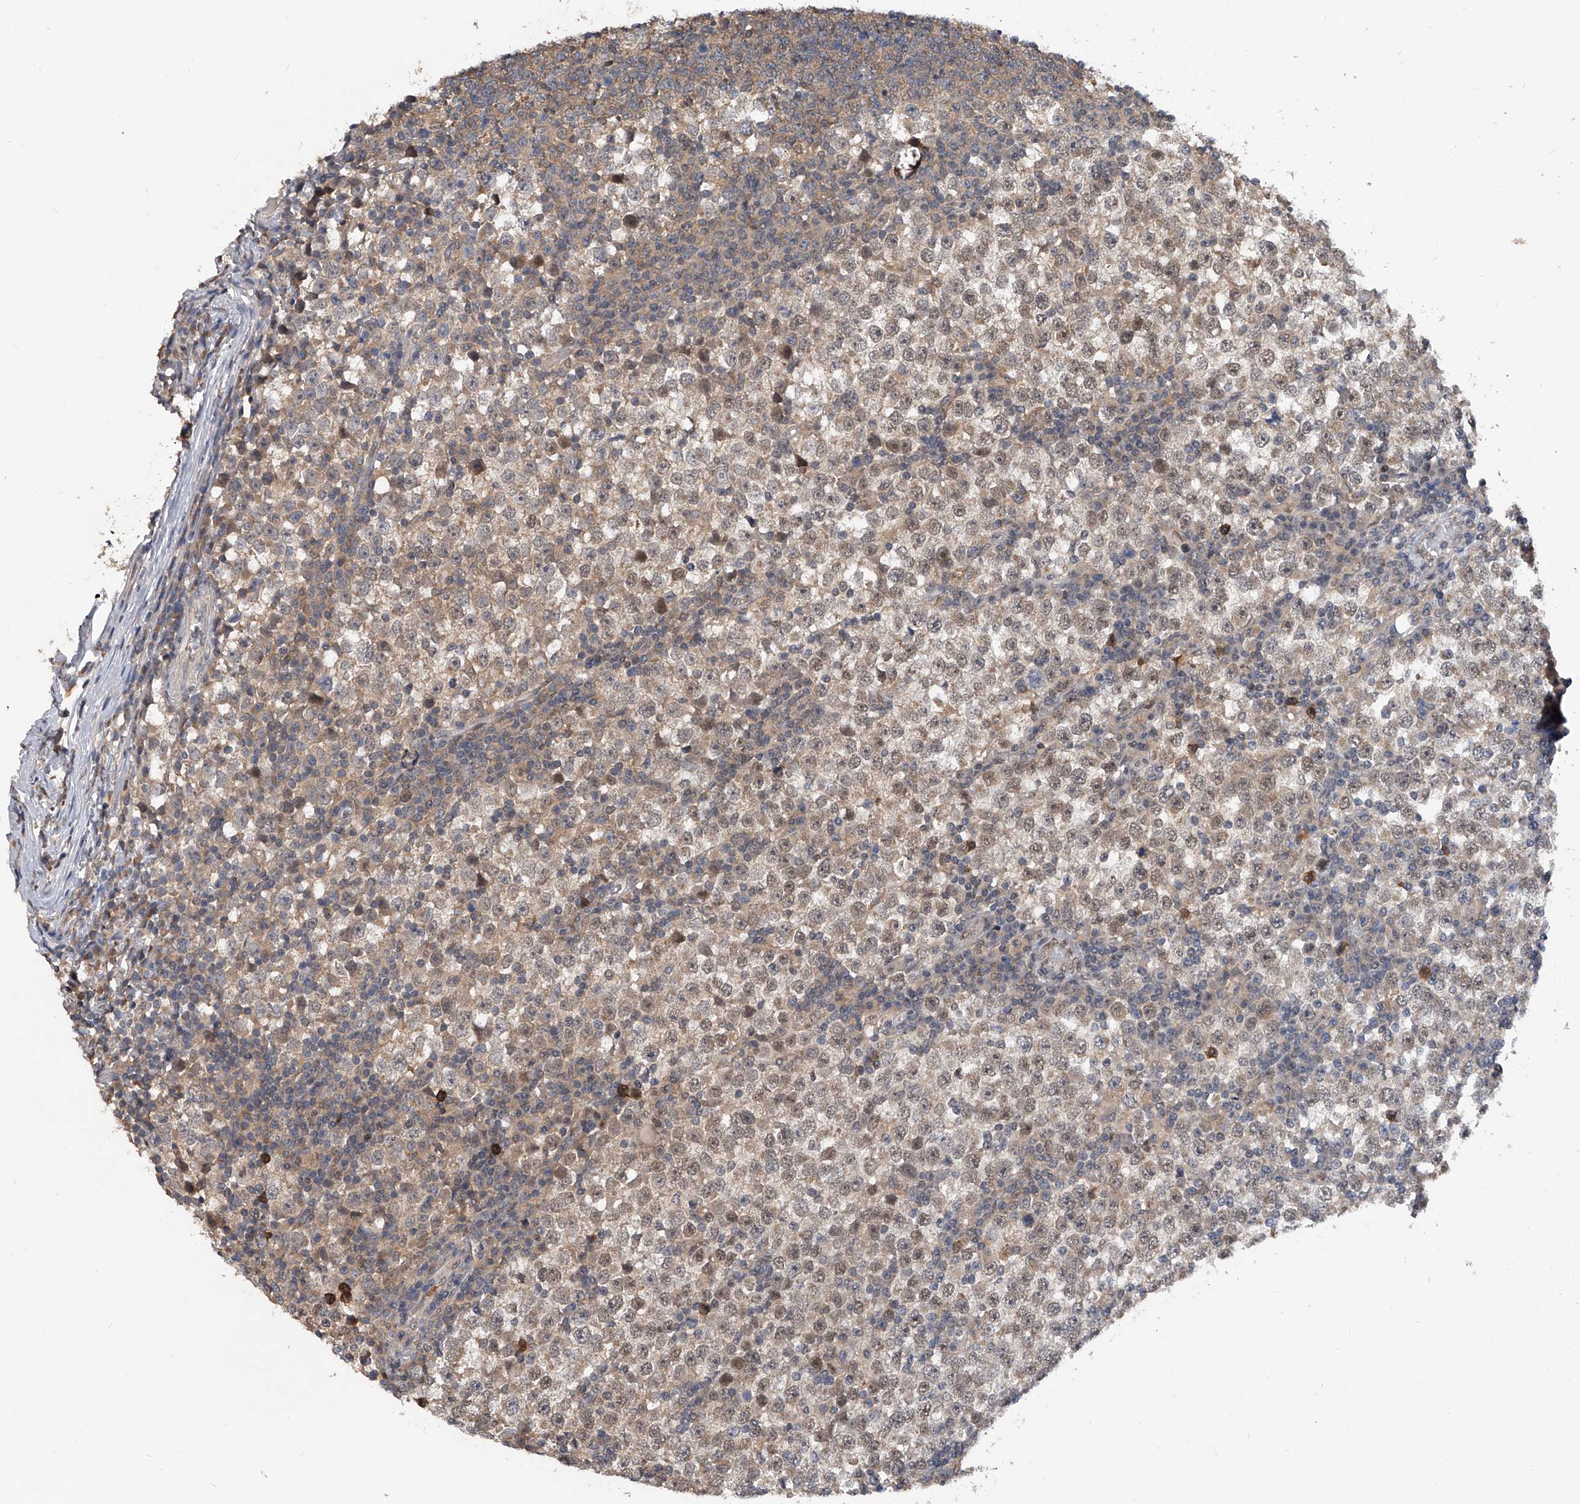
{"staining": {"intensity": "weak", "quantity": ">75%", "location": "cytoplasmic/membranous,nuclear"}, "tissue": "testis cancer", "cell_type": "Tumor cells", "image_type": "cancer", "snomed": [{"axis": "morphology", "description": "Seminoma, NOS"}, {"axis": "topography", "description": "Testis"}], "caption": "Seminoma (testis) was stained to show a protein in brown. There is low levels of weak cytoplasmic/membranous and nuclear staining in about >75% of tumor cells.", "gene": "BHLHE23", "patient": {"sex": "male", "age": 65}}